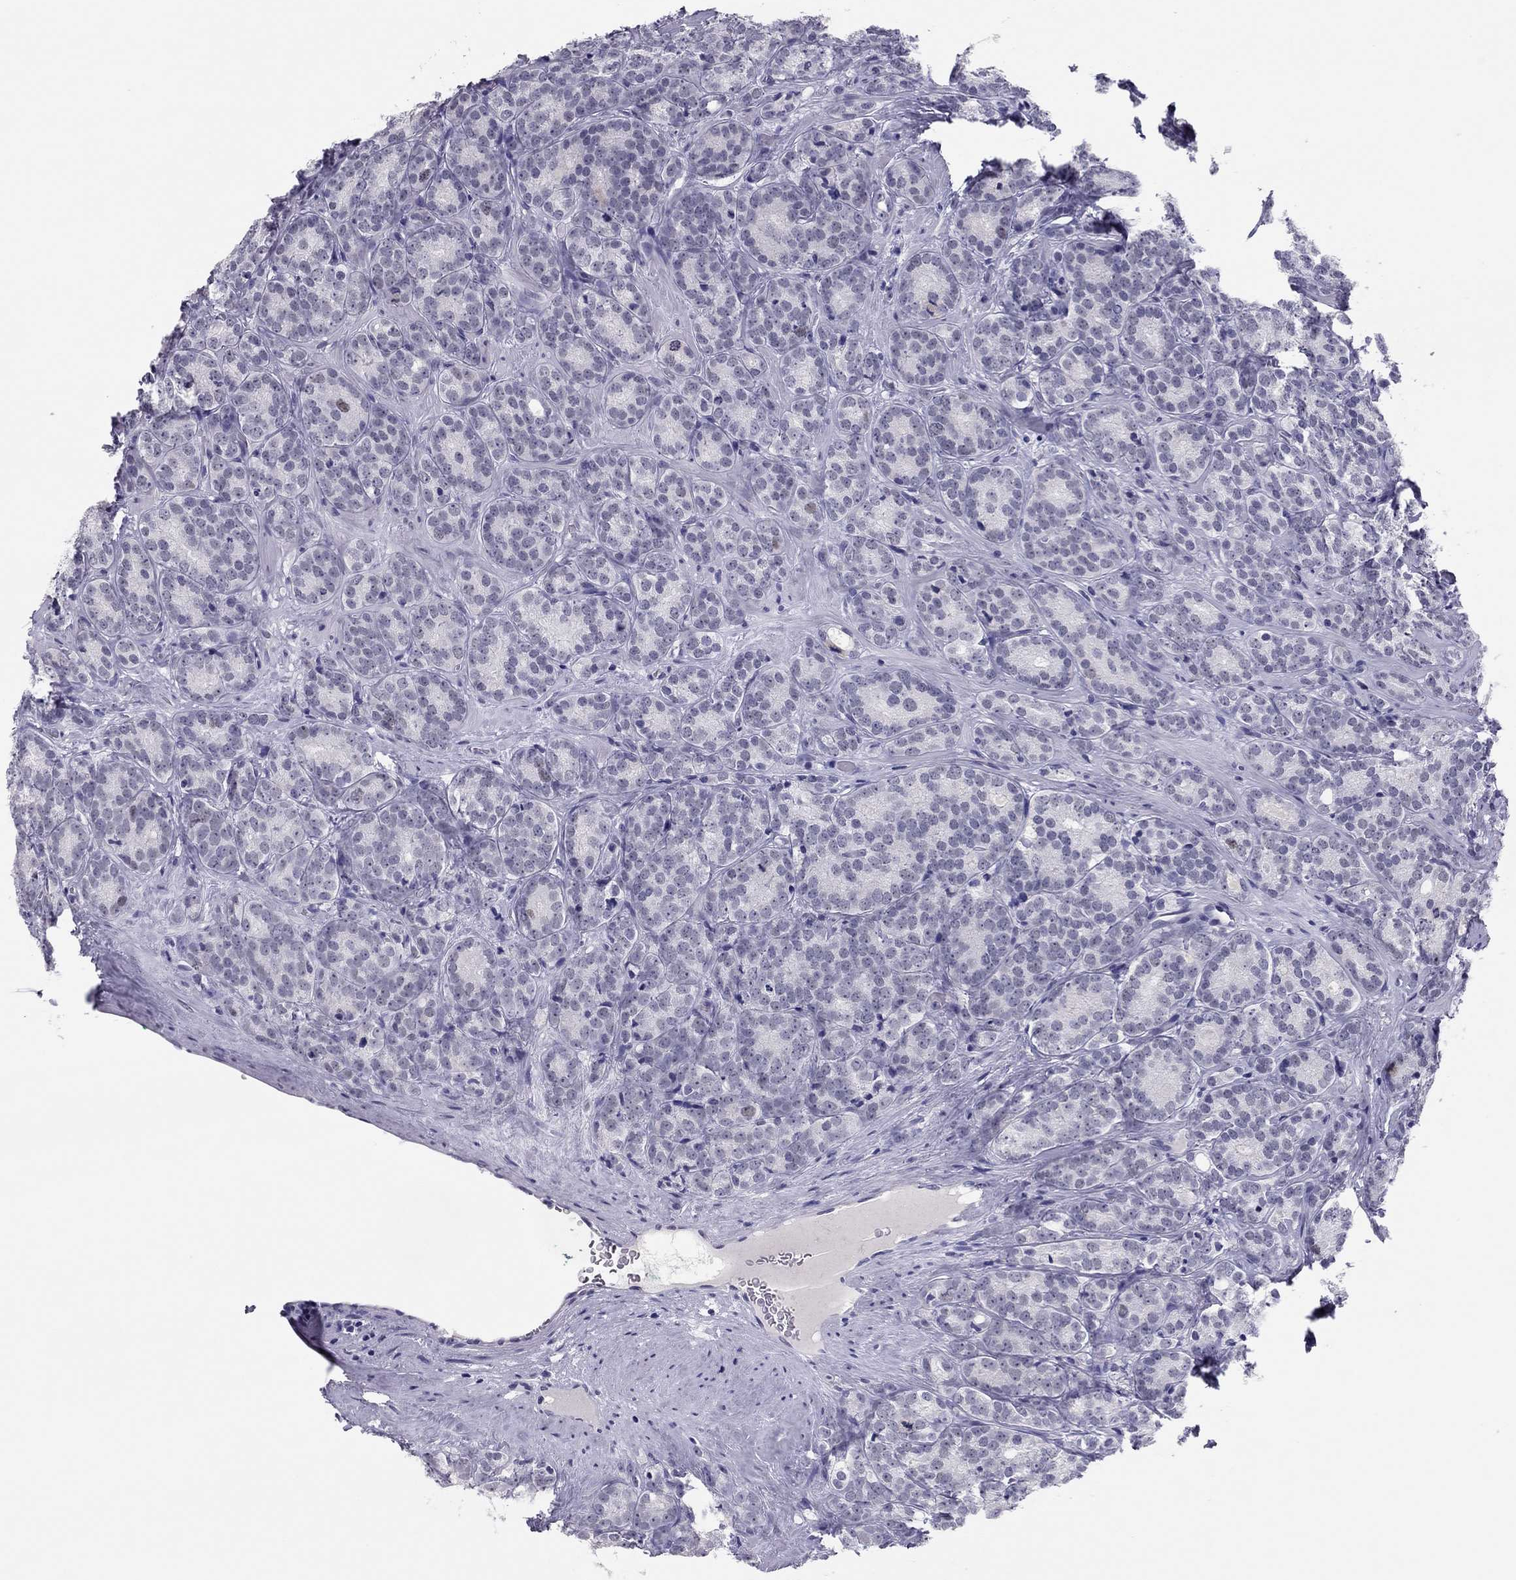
{"staining": {"intensity": "negative", "quantity": "none", "location": "none"}, "tissue": "prostate cancer", "cell_type": "Tumor cells", "image_type": "cancer", "snomed": [{"axis": "morphology", "description": "Adenocarcinoma, NOS"}, {"axis": "topography", "description": "Prostate"}], "caption": "IHC of adenocarcinoma (prostate) exhibits no expression in tumor cells.", "gene": "PHOX2A", "patient": {"sex": "male", "age": 71}}